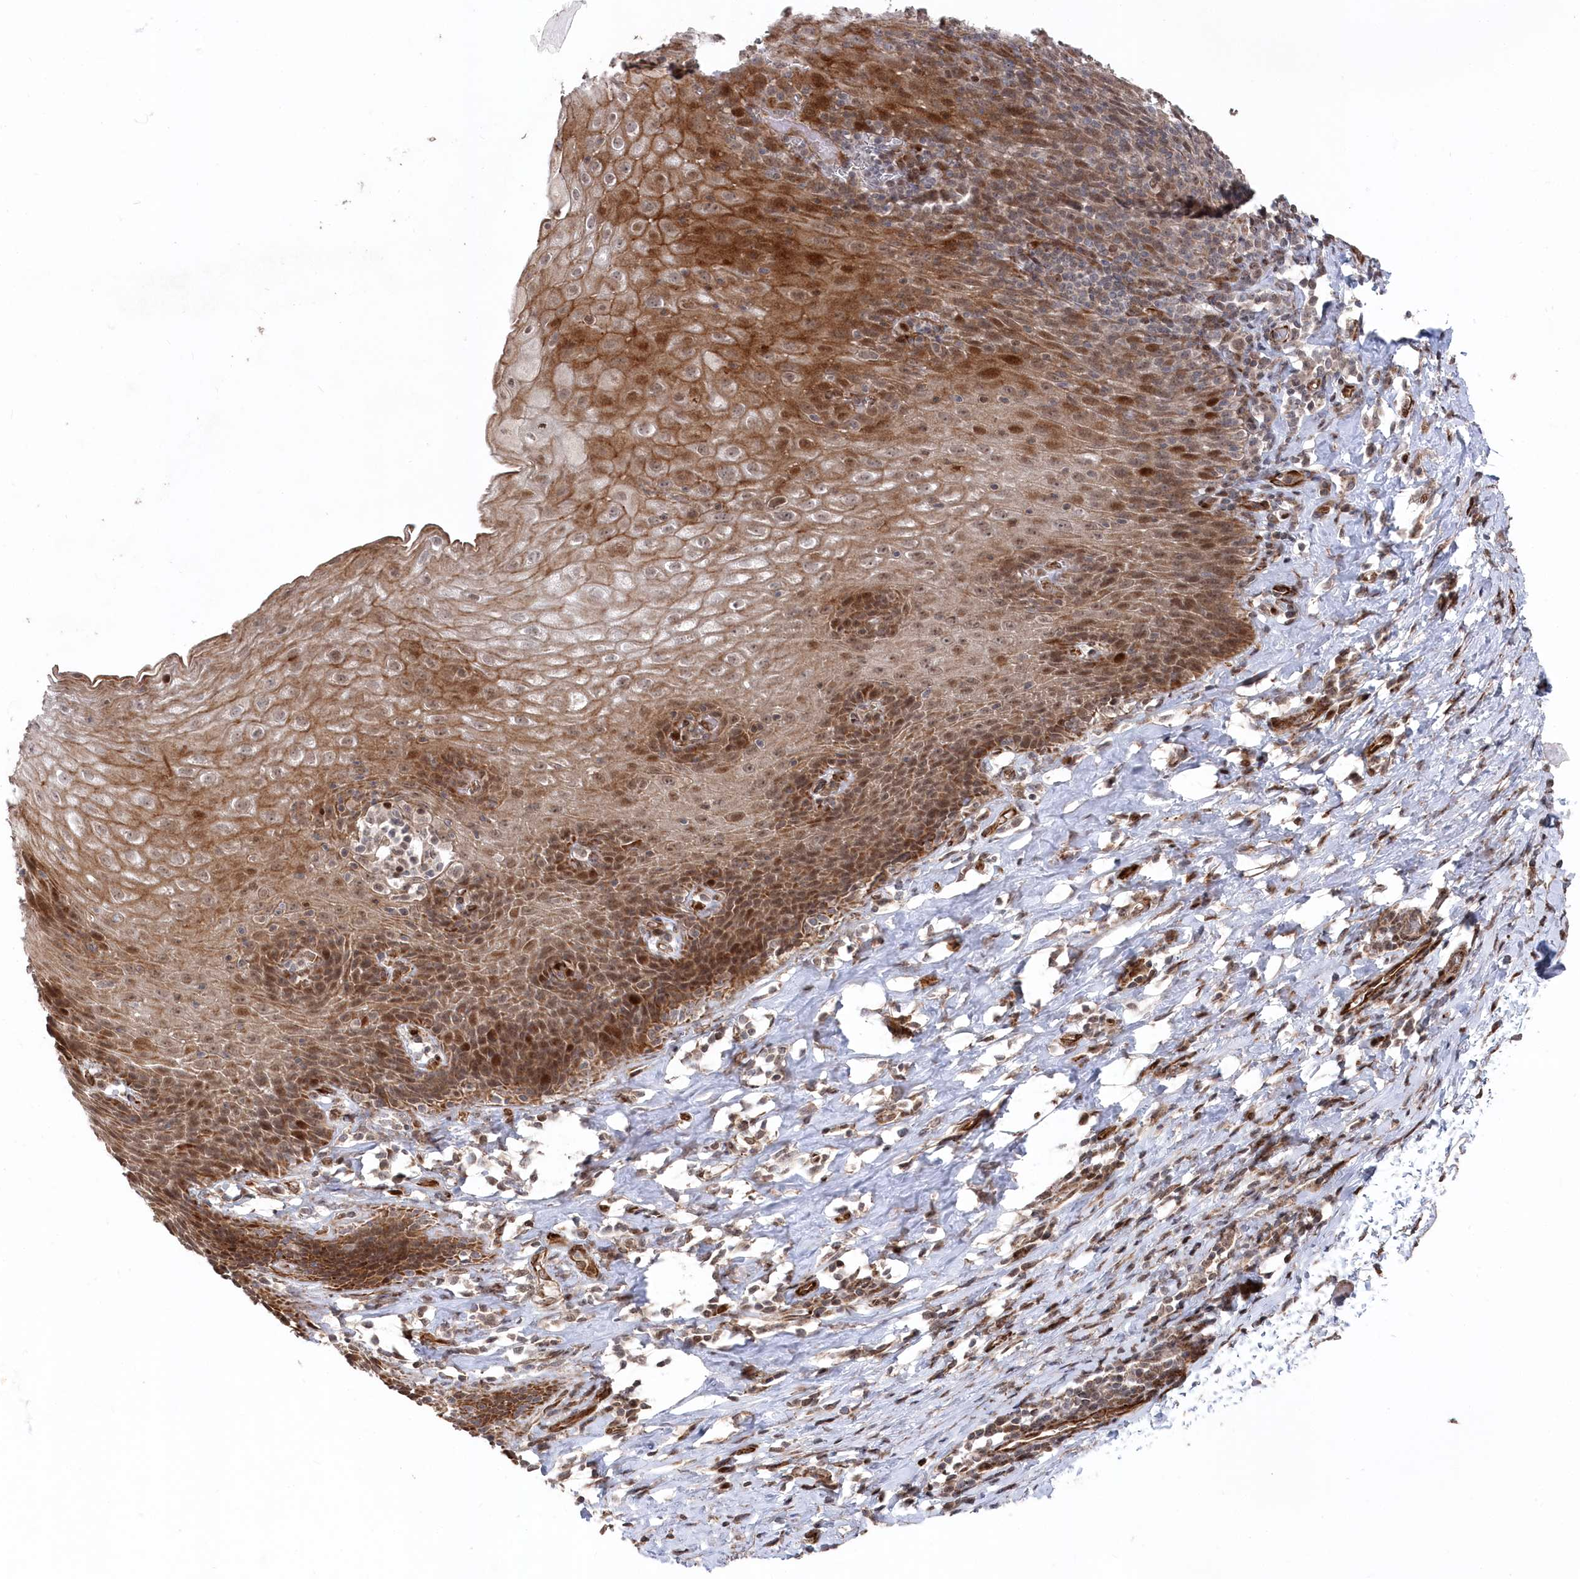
{"staining": {"intensity": "moderate", "quantity": ">75%", "location": "cytoplasmic/membranous,nuclear"}, "tissue": "esophagus", "cell_type": "Squamous epithelial cells", "image_type": "normal", "snomed": [{"axis": "morphology", "description": "Normal tissue, NOS"}, {"axis": "topography", "description": "Esophagus"}], "caption": "Immunohistochemistry image of benign esophagus: esophagus stained using immunohistochemistry demonstrates medium levels of moderate protein expression localized specifically in the cytoplasmic/membranous,nuclear of squamous epithelial cells, appearing as a cytoplasmic/membranous,nuclear brown color.", "gene": "POLR3A", "patient": {"sex": "female", "age": 61}}